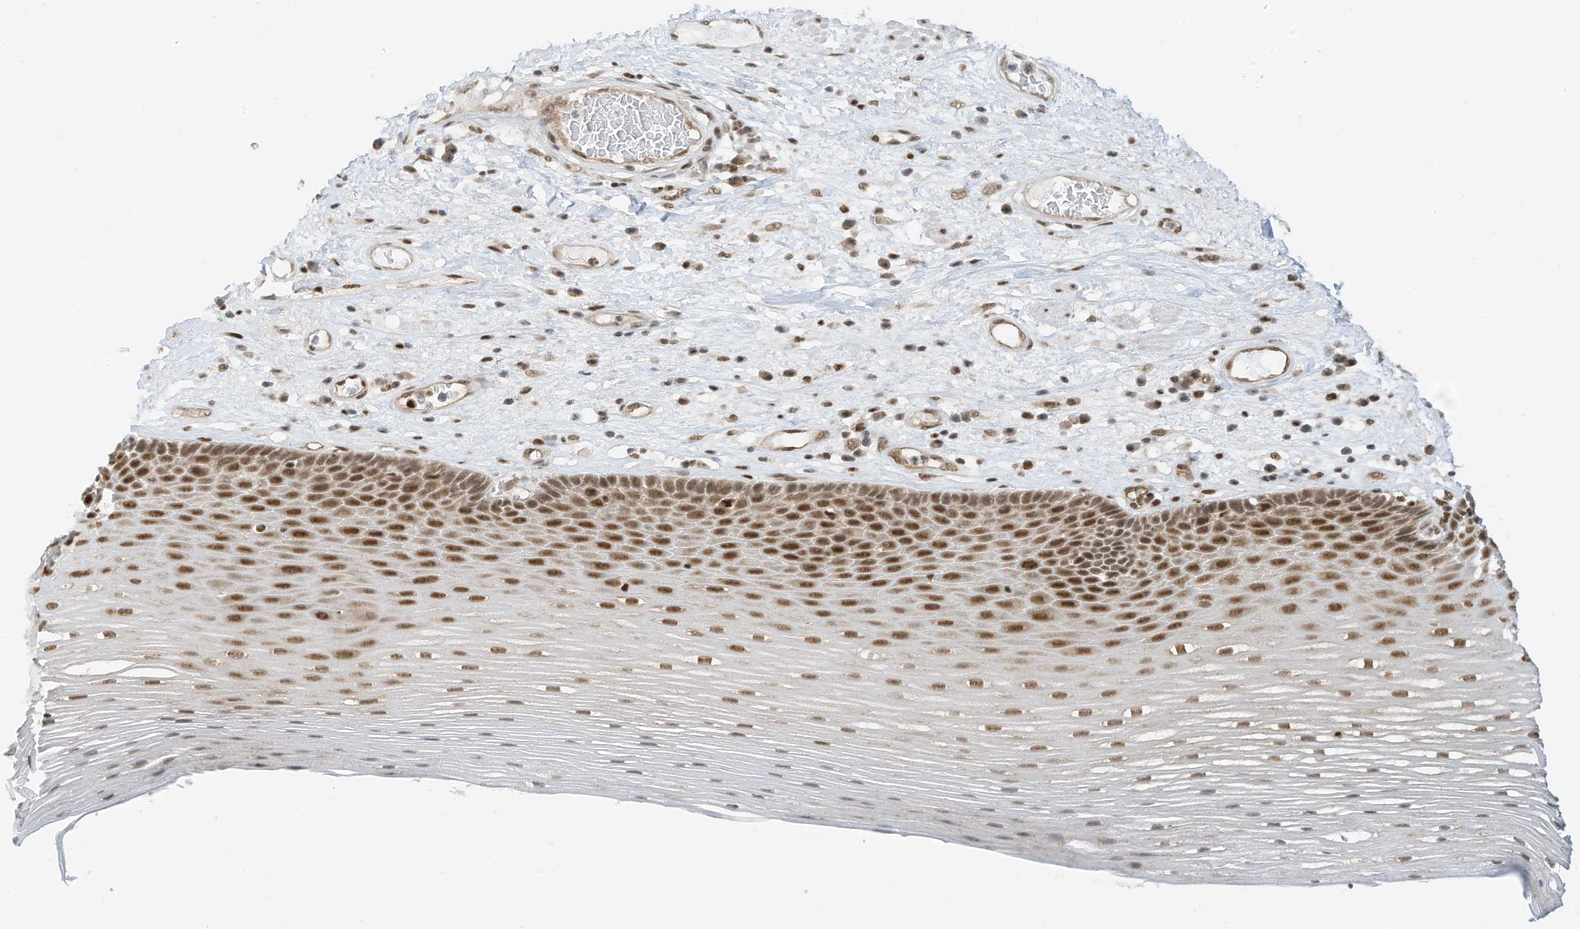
{"staining": {"intensity": "strong", "quantity": ">75%", "location": "nuclear"}, "tissue": "esophagus", "cell_type": "Squamous epithelial cells", "image_type": "normal", "snomed": [{"axis": "morphology", "description": "Normal tissue, NOS"}, {"axis": "topography", "description": "Esophagus"}], "caption": "Esophagus stained for a protein demonstrates strong nuclear positivity in squamous epithelial cells.", "gene": "AURKAIP1", "patient": {"sex": "male", "age": 62}}